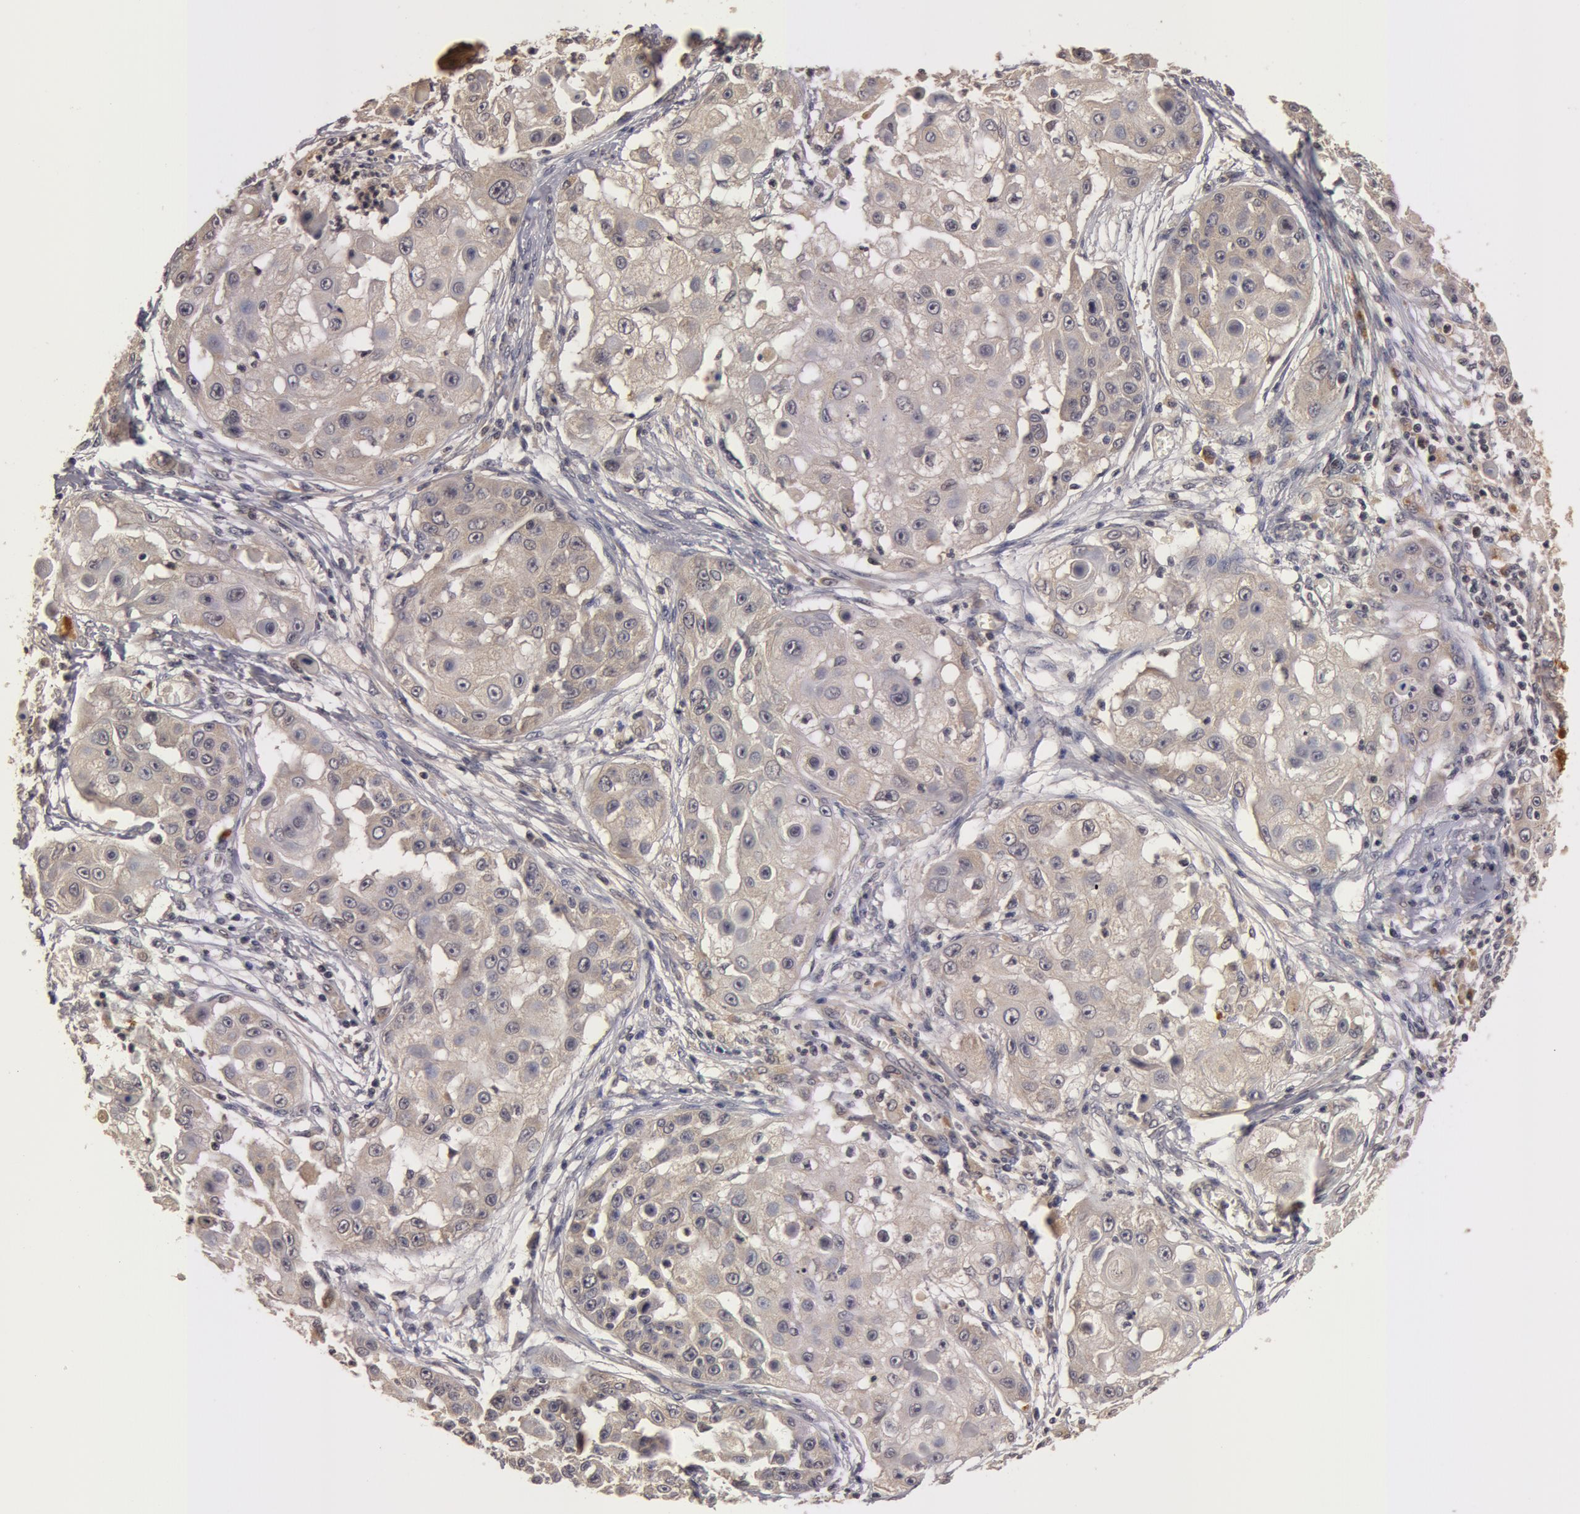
{"staining": {"intensity": "weak", "quantity": ">75%", "location": "cytoplasmic/membranous"}, "tissue": "skin cancer", "cell_type": "Tumor cells", "image_type": "cancer", "snomed": [{"axis": "morphology", "description": "Squamous cell carcinoma, NOS"}, {"axis": "topography", "description": "Skin"}], "caption": "Protein expression analysis of human skin squamous cell carcinoma reveals weak cytoplasmic/membranous staining in approximately >75% of tumor cells.", "gene": "BCHE", "patient": {"sex": "female", "age": 57}}